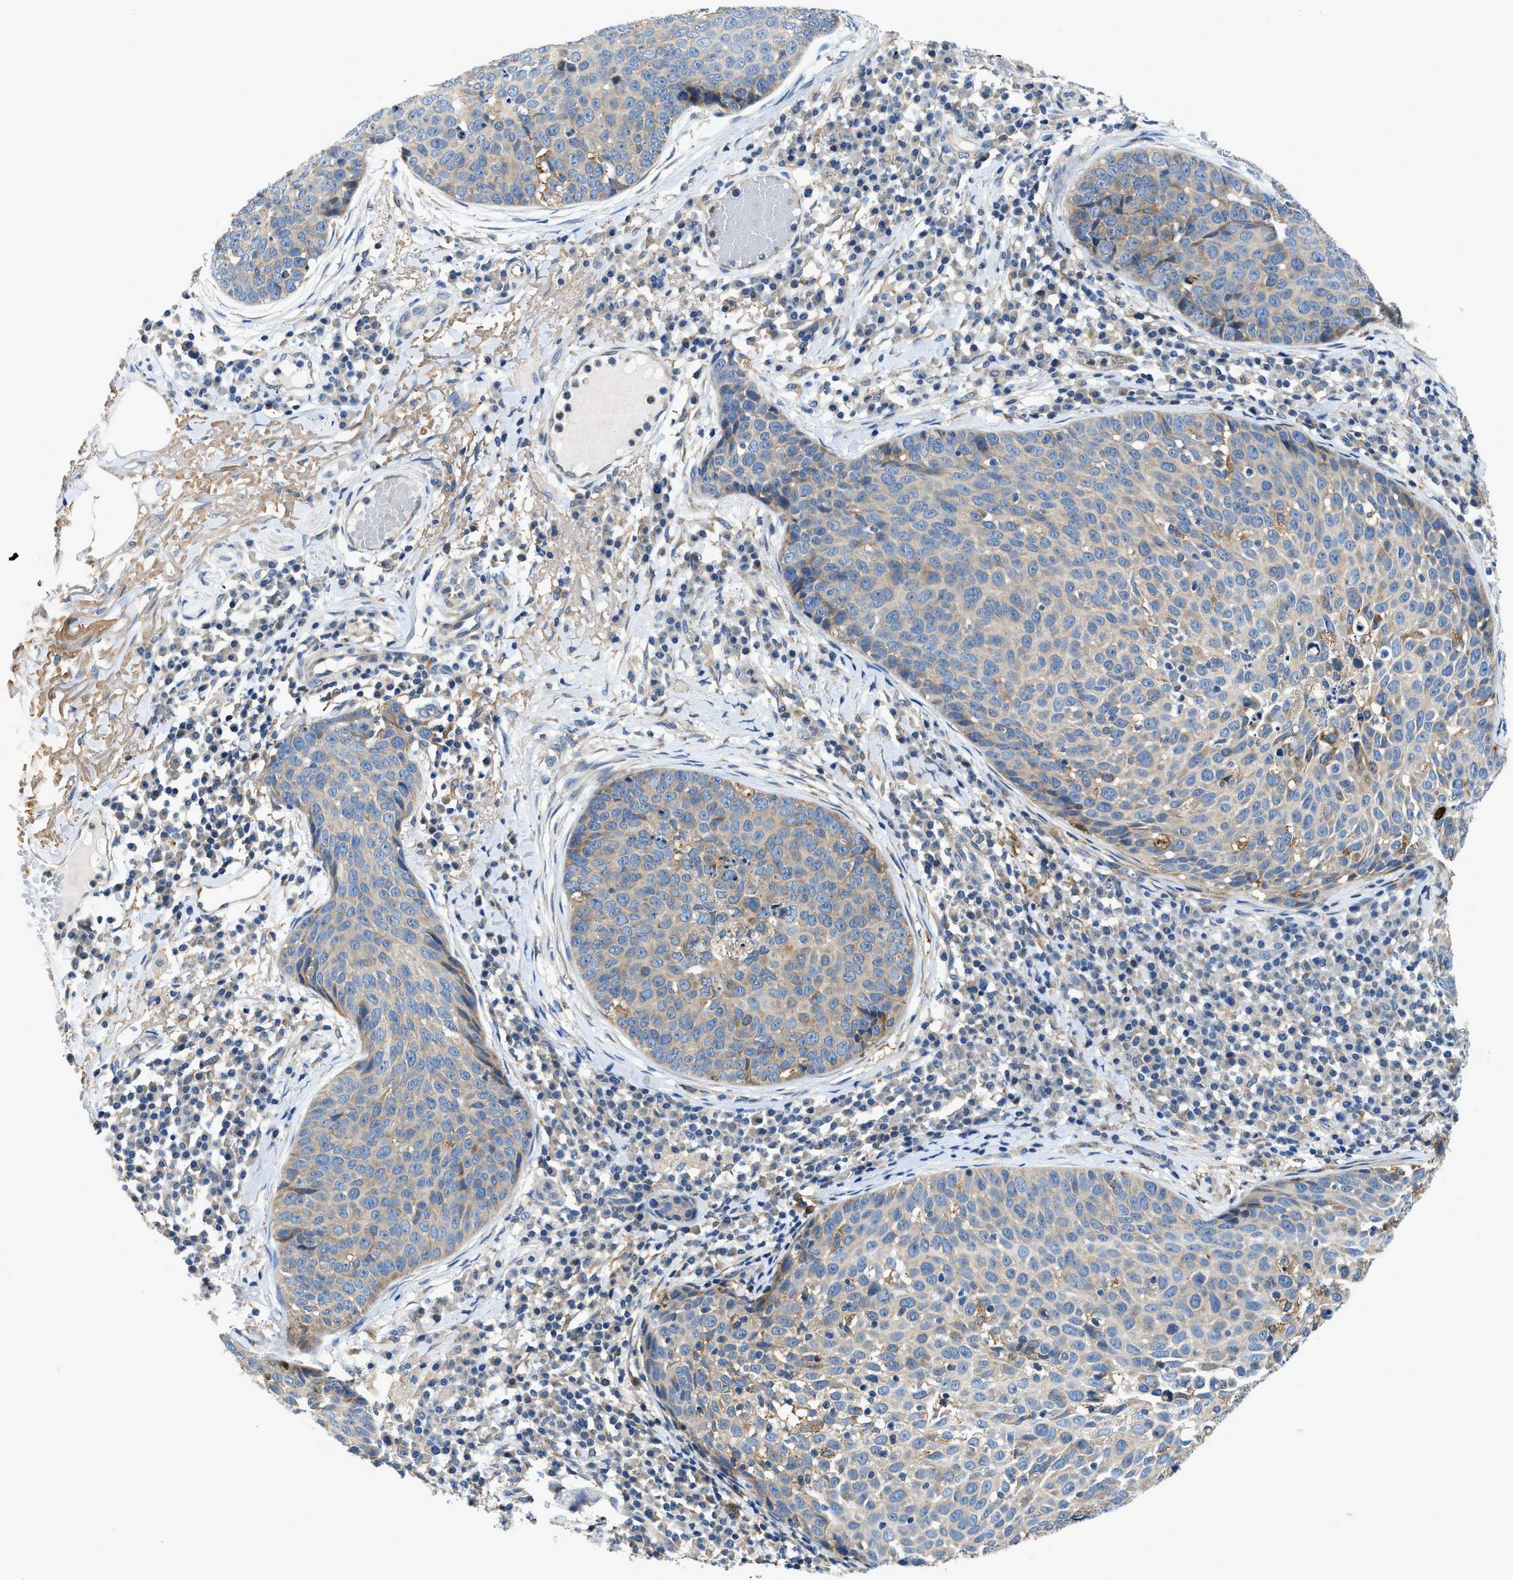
{"staining": {"intensity": "weak", "quantity": ">75%", "location": "cytoplasmic/membranous"}, "tissue": "skin cancer", "cell_type": "Tumor cells", "image_type": "cancer", "snomed": [{"axis": "morphology", "description": "Squamous cell carcinoma in situ, NOS"}, {"axis": "morphology", "description": "Squamous cell carcinoma, NOS"}, {"axis": "topography", "description": "Skin"}], "caption": "Tumor cells exhibit low levels of weak cytoplasmic/membranous positivity in about >75% of cells in human skin cancer (squamous cell carcinoma). The staining is performed using DAB brown chromogen to label protein expression. The nuclei are counter-stained blue using hematoxylin.", "gene": "LPIN2", "patient": {"sex": "male", "age": 93}}